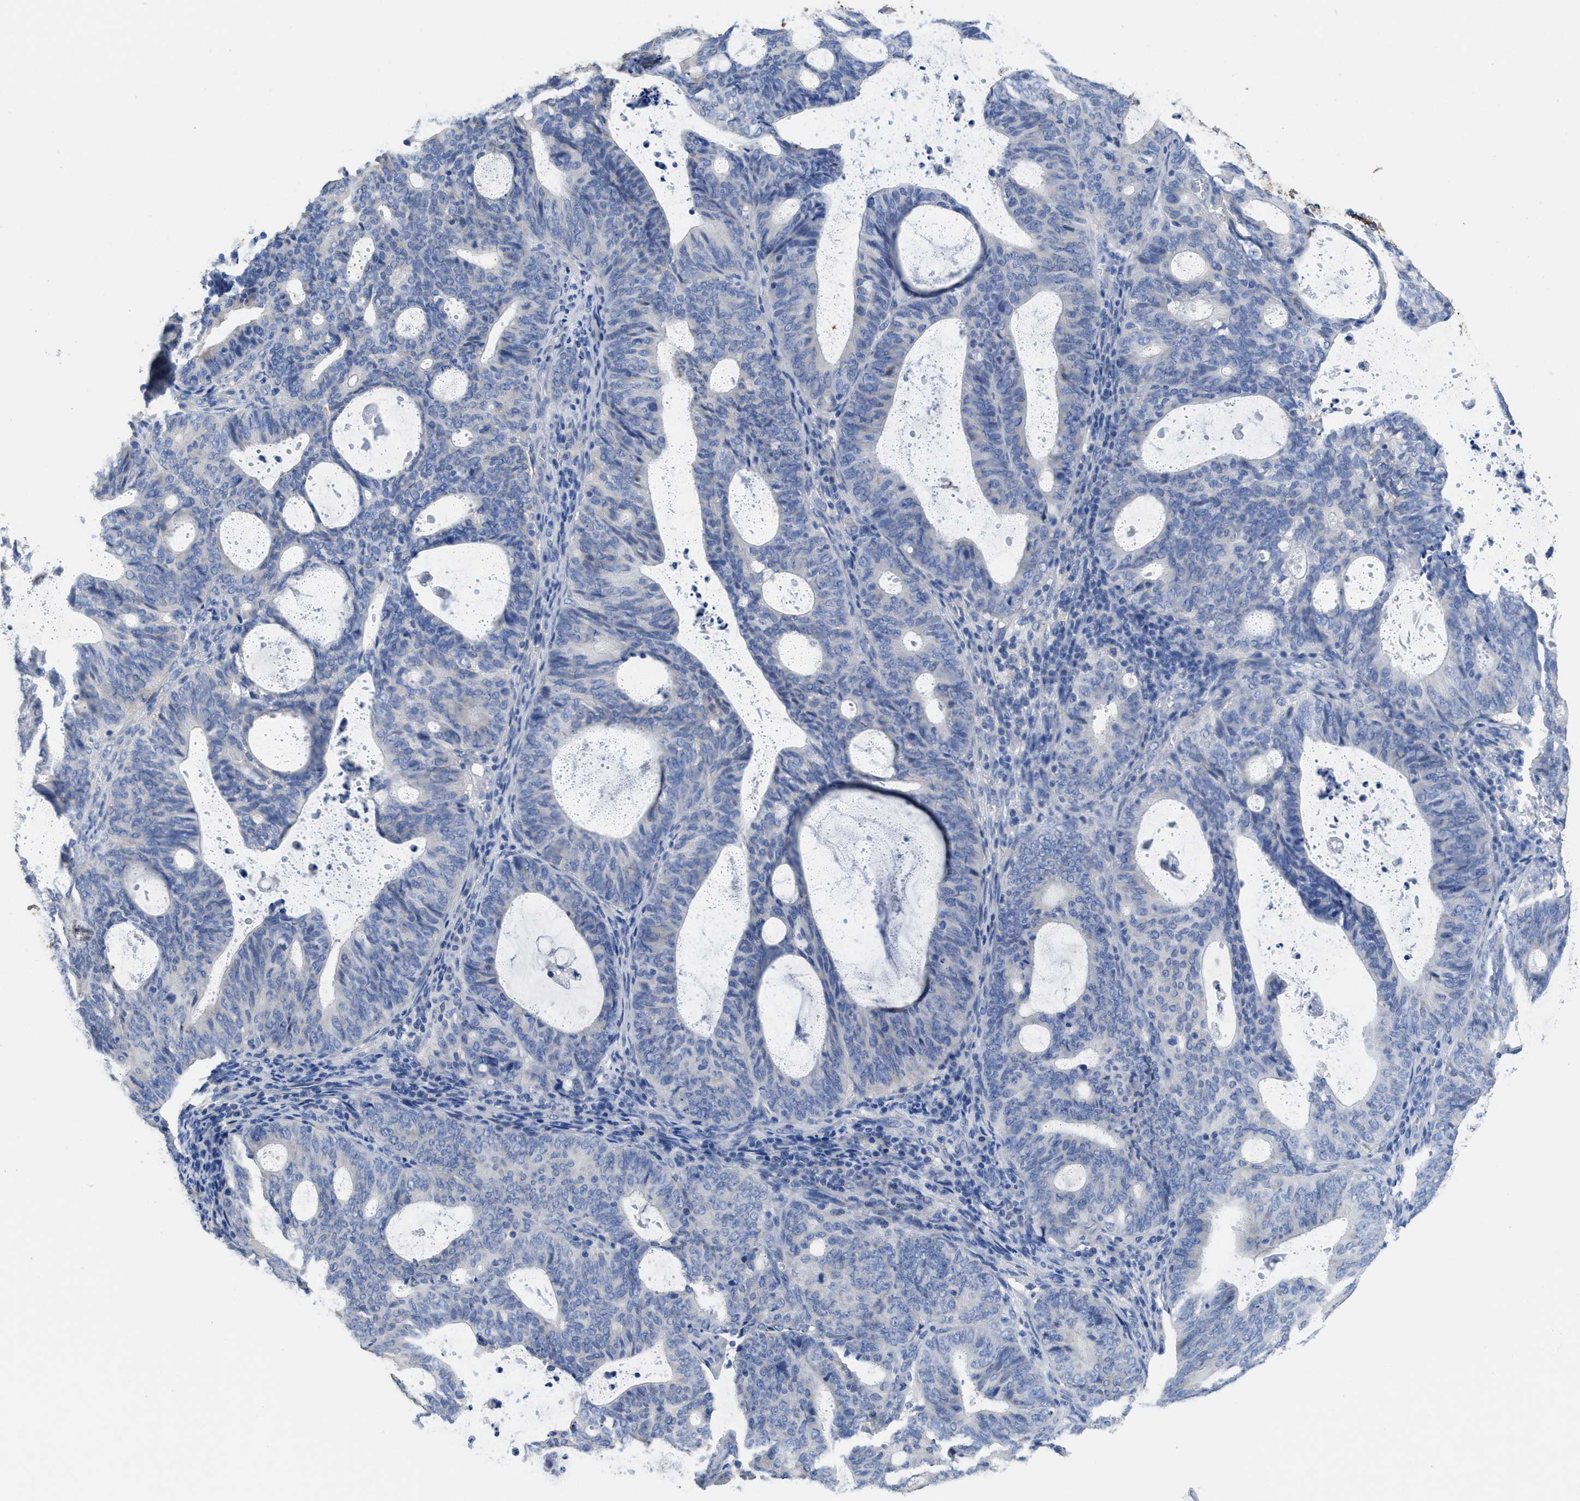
{"staining": {"intensity": "negative", "quantity": "none", "location": "none"}, "tissue": "endometrial cancer", "cell_type": "Tumor cells", "image_type": "cancer", "snomed": [{"axis": "morphology", "description": "Adenocarcinoma, NOS"}, {"axis": "topography", "description": "Uterus"}], "caption": "DAB (3,3'-diaminobenzidine) immunohistochemical staining of human endometrial cancer demonstrates no significant expression in tumor cells. (Brightfield microscopy of DAB (3,3'-diaminobenzidine) immunohistochemistry at high magnification).", "gene": "CA9", "patient": {"sex": "female", "age": 83}}